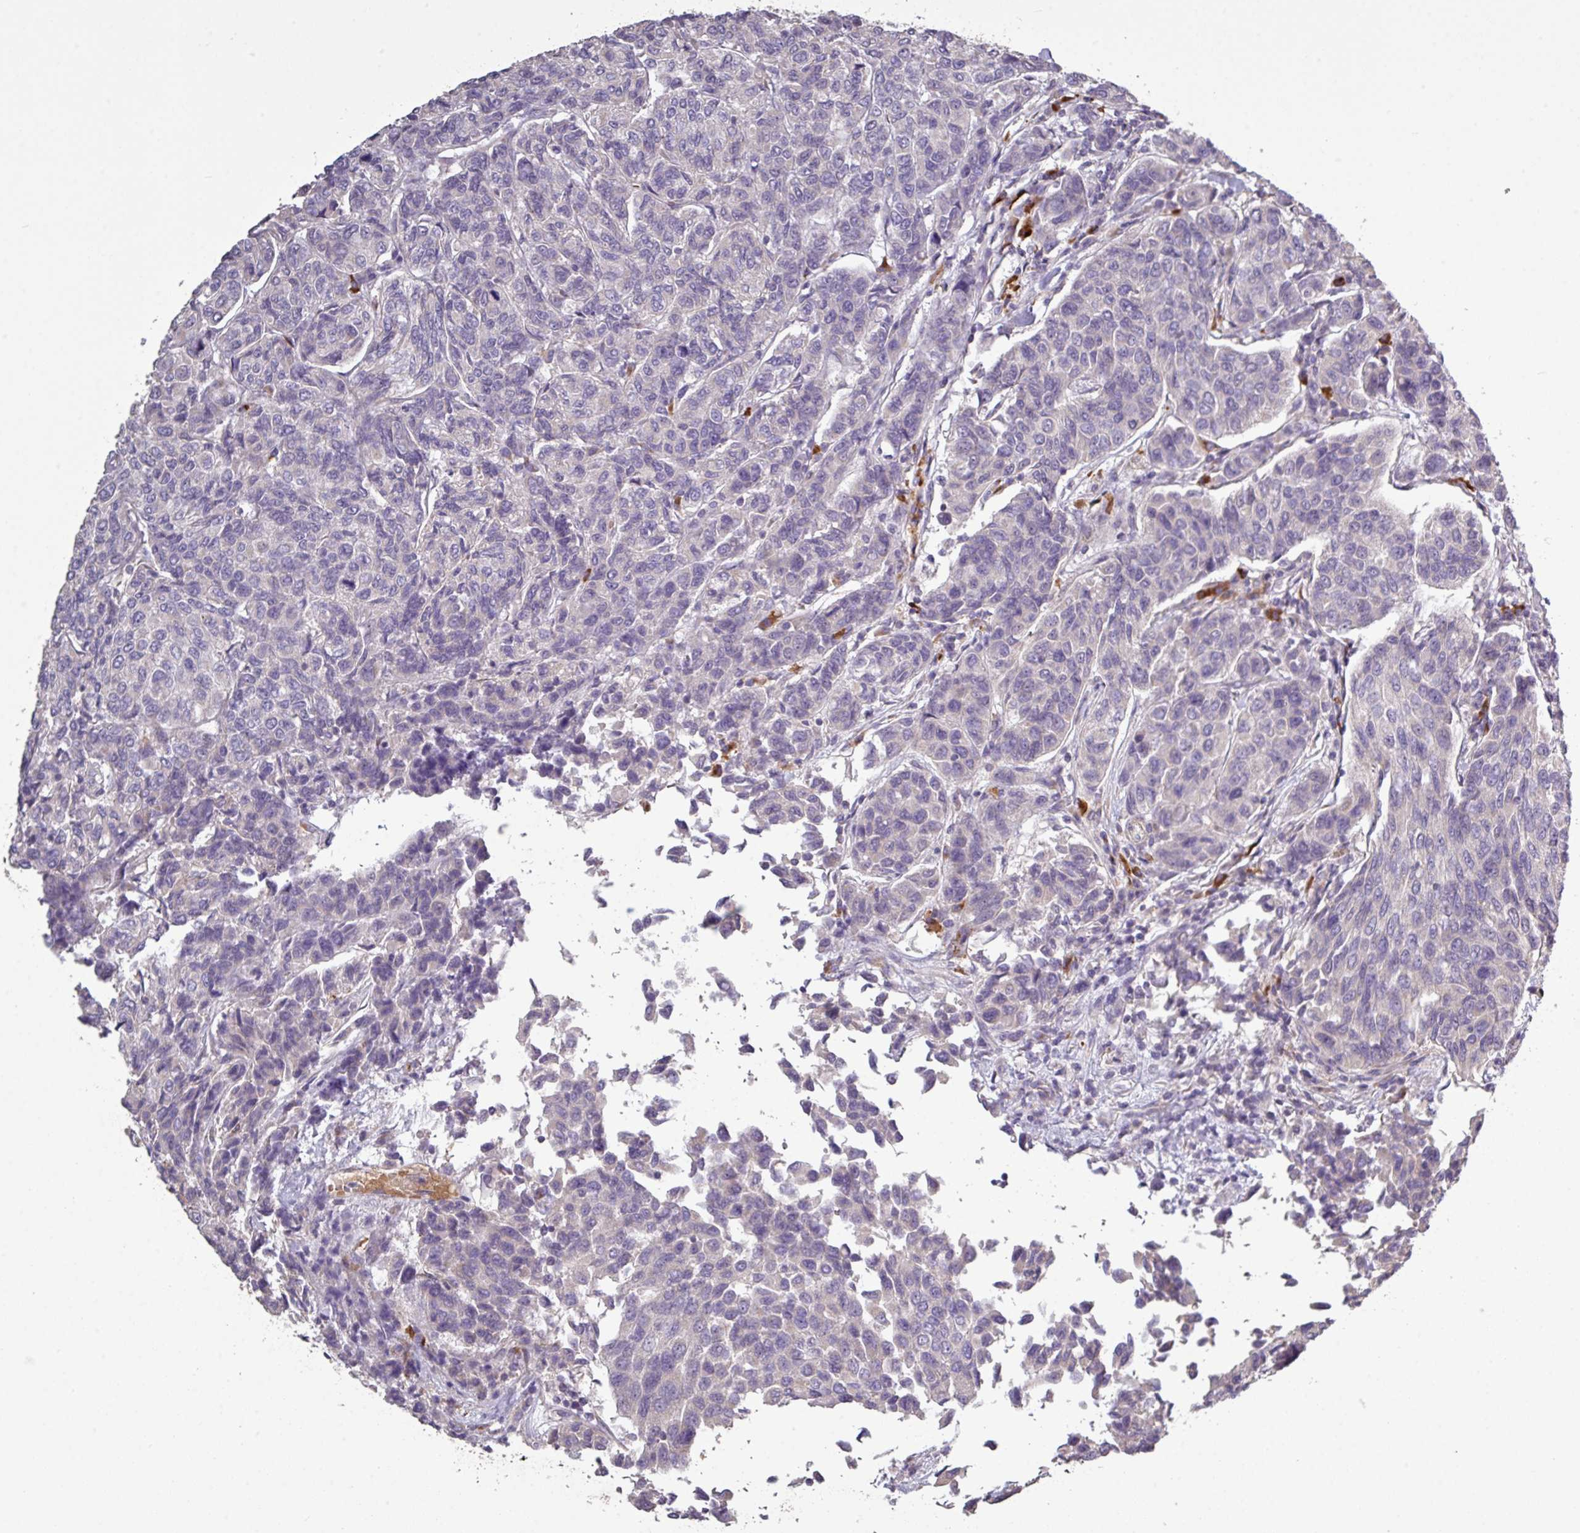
{"staining": {"intensity": "negative", "quantity": "none", "location": "none"}, "tissue": "breast cancer", "cell_type": "Tumor cells", "image_type": "cancer", "snomed": [{"axis": "morphology", "description": "Duct carcinoma"}, {"axis": "topography", "description": "Breast"}], "caption": "DAB (3,3'-diaminobenzidine) immunohistochemical staining of human breast invasive ductal carcinoma demonstrates no significant positivity in tumor cells.", "gene": "NHSL2", "patient": {"sex": "female", "age": 55}}